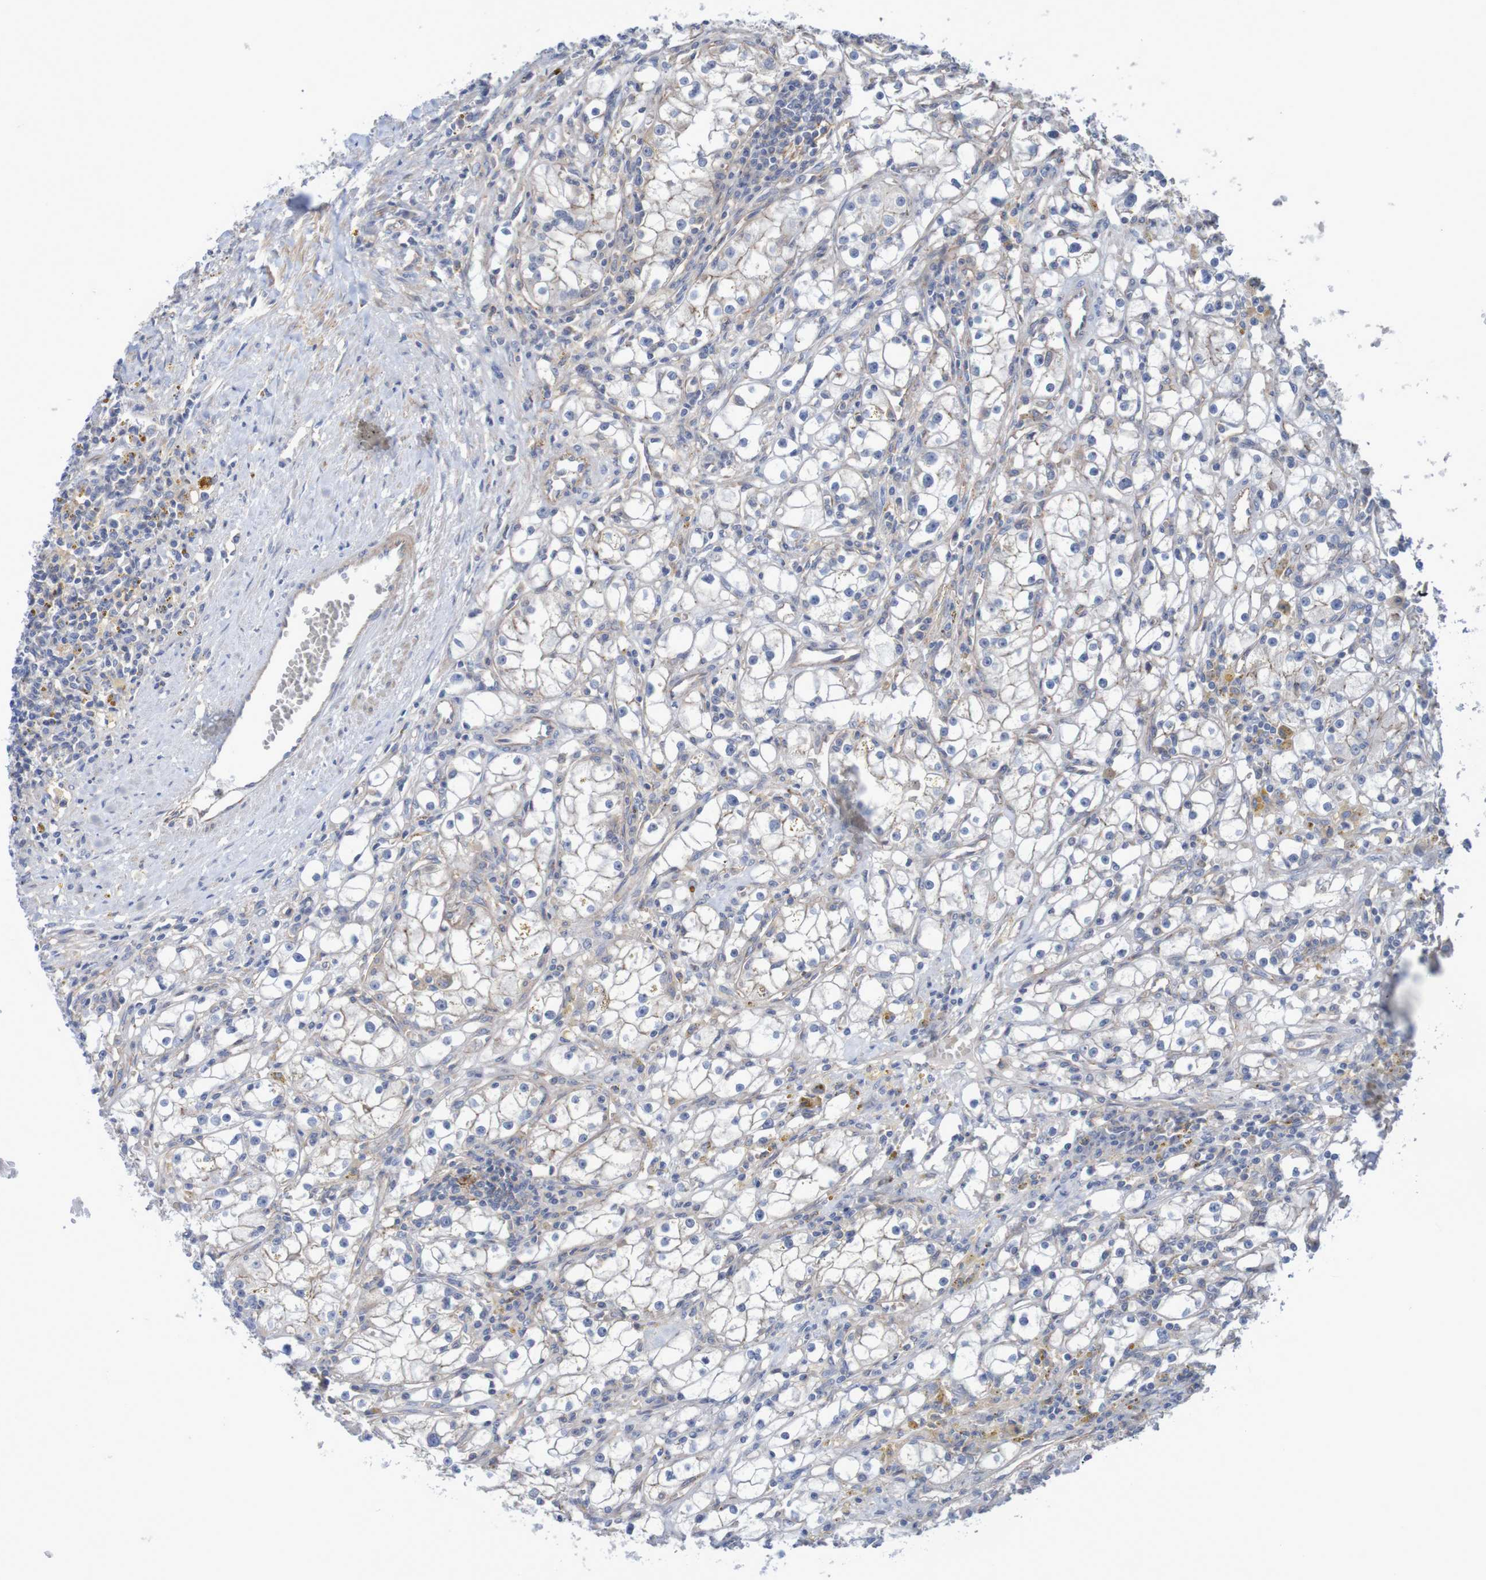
{"staining": {"intensity": "negative", "quantity": "none", "location": "none"}, "tissue": "renal cancer", "cell_type": "Tumor cells", "image_type": "cancer", "snomed": [{"axis": "morphology", "description": "Adenocarcinoma, NOS"}, {"axis": "topography", "description": "Kidney"}], "caption": "The immunohistochemistry micrograph has no significant expression in tumor cells of adenocarcinoma (renal) tissue.", "gene": "NECTIN2", "patient": {"sex": "male", "age": 56}}